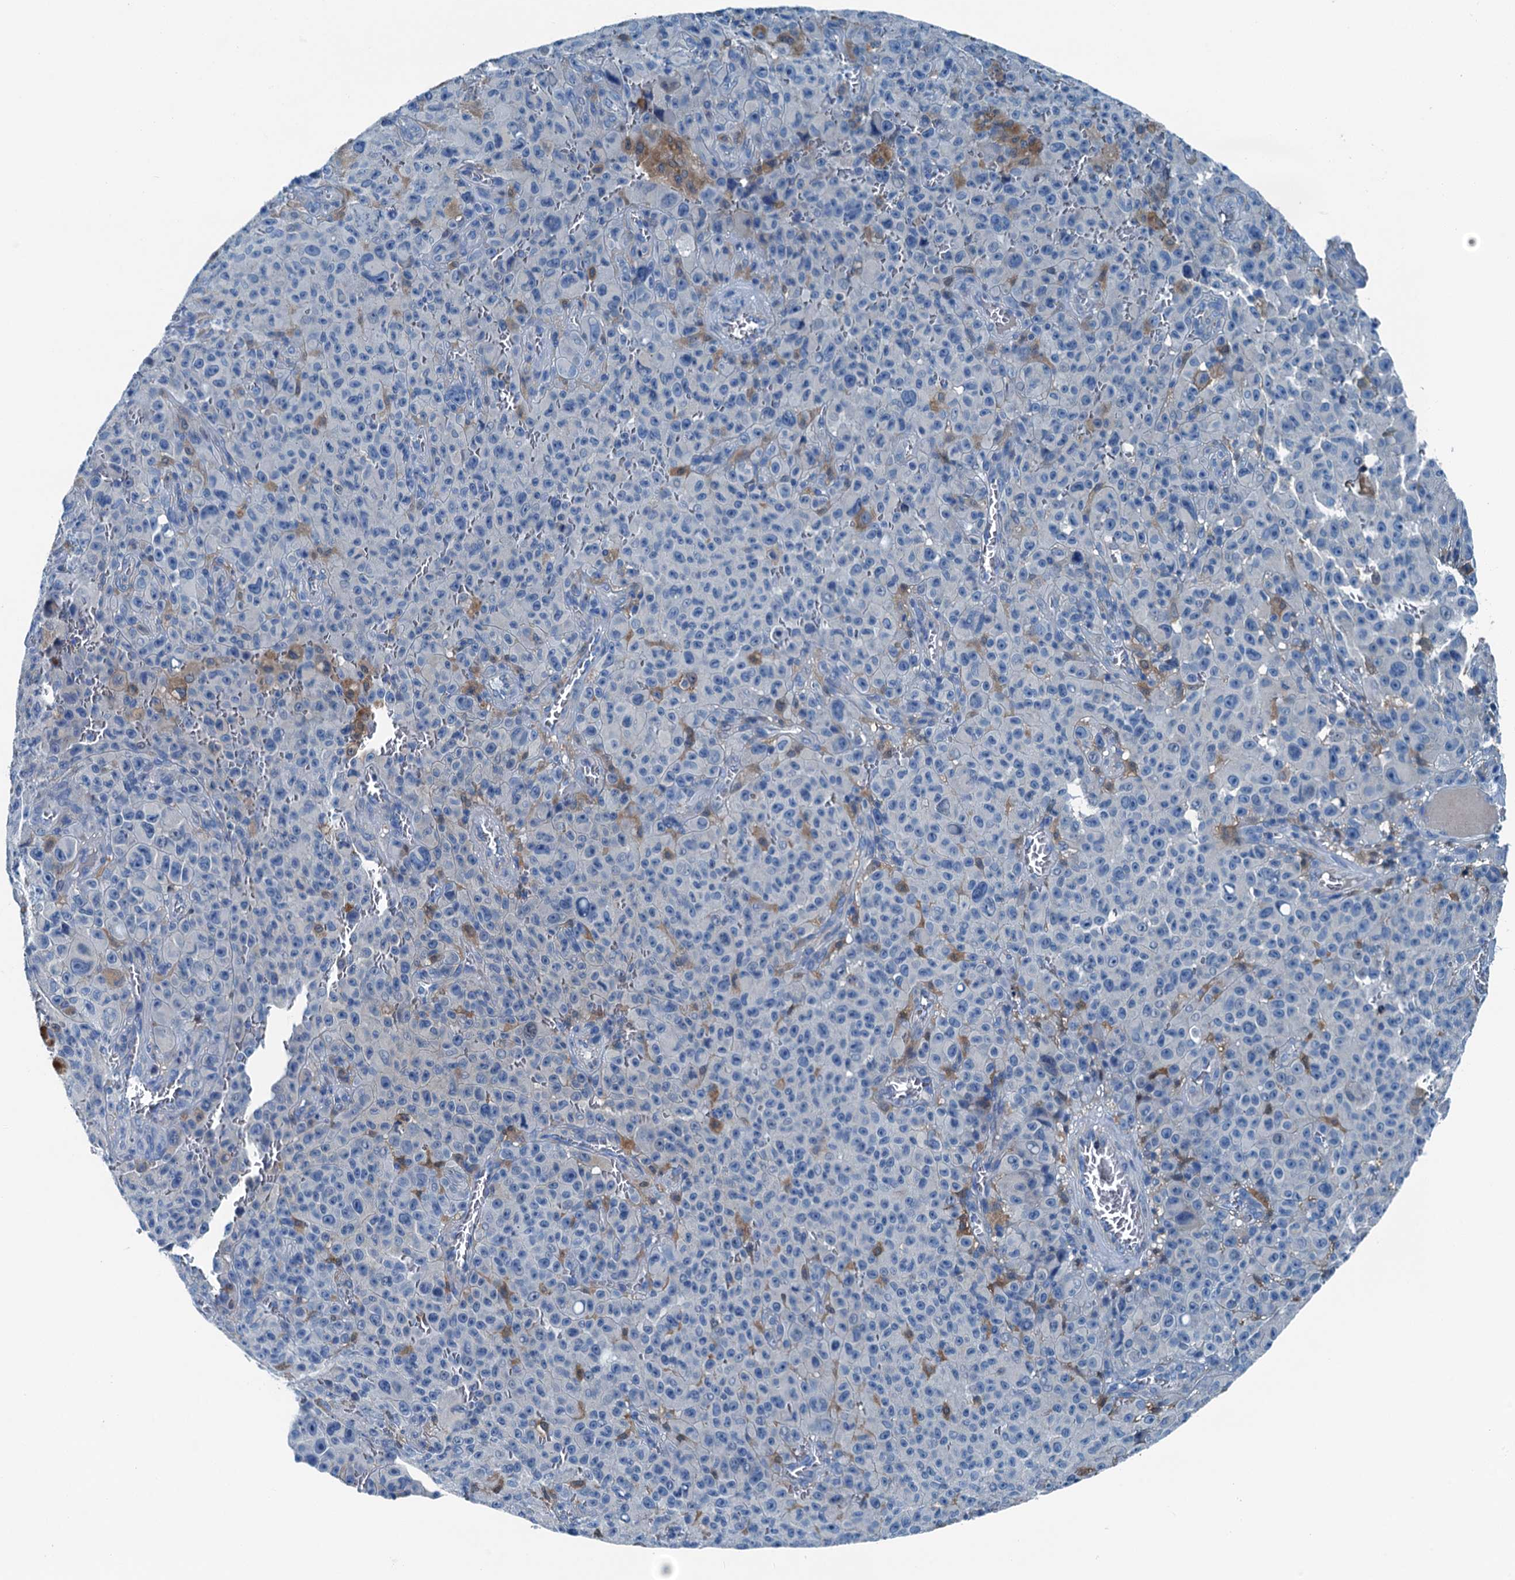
{"staining": {"intensity": "negative", "quantity": "none", "location": "none"}, "tissue": "melanoma", "cell_type": "Tumor cells", "image_type": "cancer", "snomed": [{"axis": "morphology", "description": "Malignant melanoma, NOS"}, {"axis": "topography", "description": "Skin"}], "caption": "An immunohistochemistry photomicrograph of malignant melanoma is shown. There is no staining in tumor cells of malignant melanoma.", "gene": "RAB3IL1", "patient": {"sex": "female", "age": 82}}